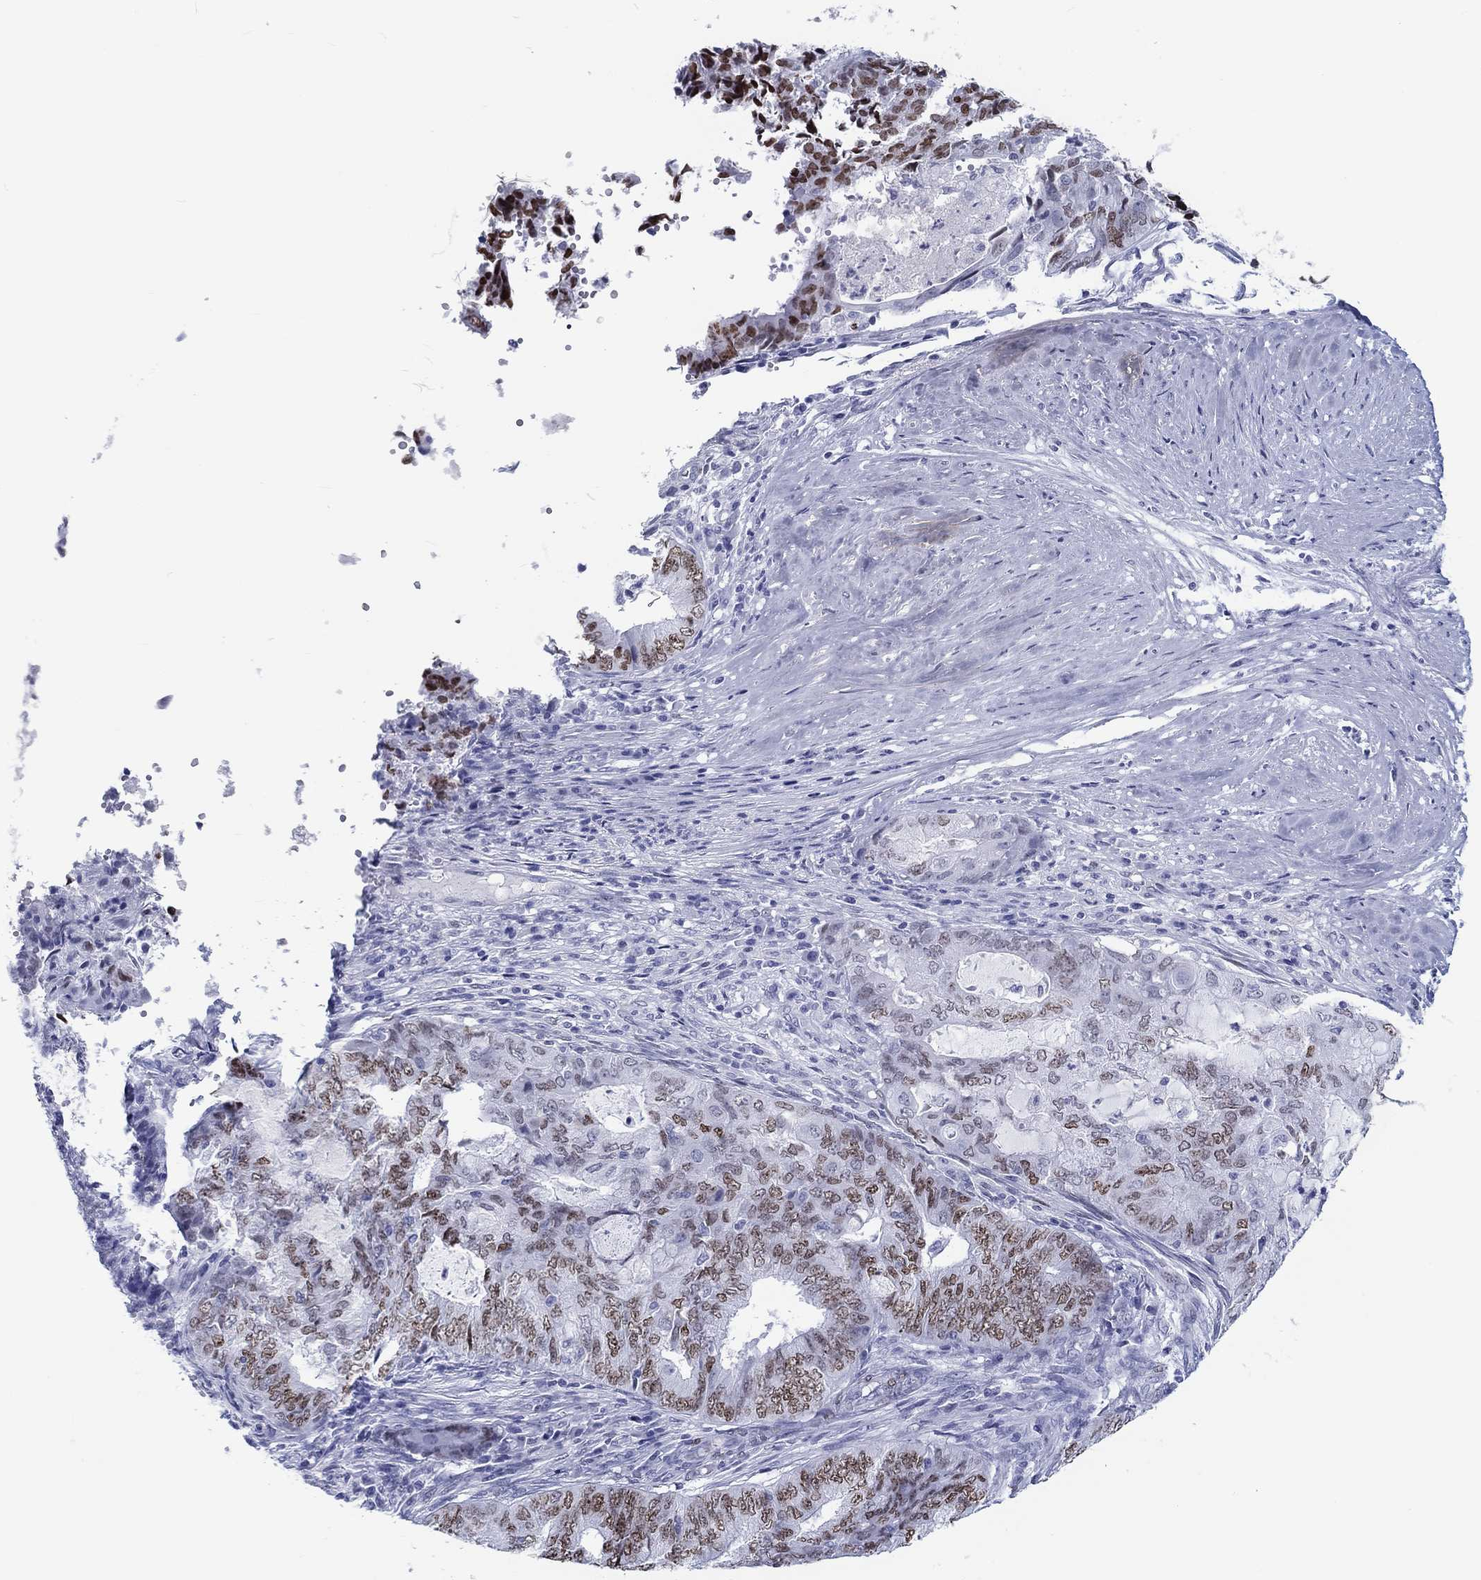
{"staining": {"intensity": "moderate", "quantity": "25%-75%", "location": "nuclear"}, "tissue": "endometrial cancer", "cell_type": "Tumor cells", "image_type": "cancer", "snomed": [{"axis": "morphology", "description": "Adenocarcinoma, NOS"}, {"axis": "topography", "description": "Endometrium"}], "caption": "Protein expression analysis of human endometrial cancer reveals moderate nuclear positivity in approximately 25%-75% of tumor cells. The protein of interest is stained brown, and the nuclei are stained in blue (DAB (3,3'-diaminobenzidine) IHC with brightfield microscopy, high magnification).", "gene": "H1-1", "patient": {"sex": "female", "age": 62}}